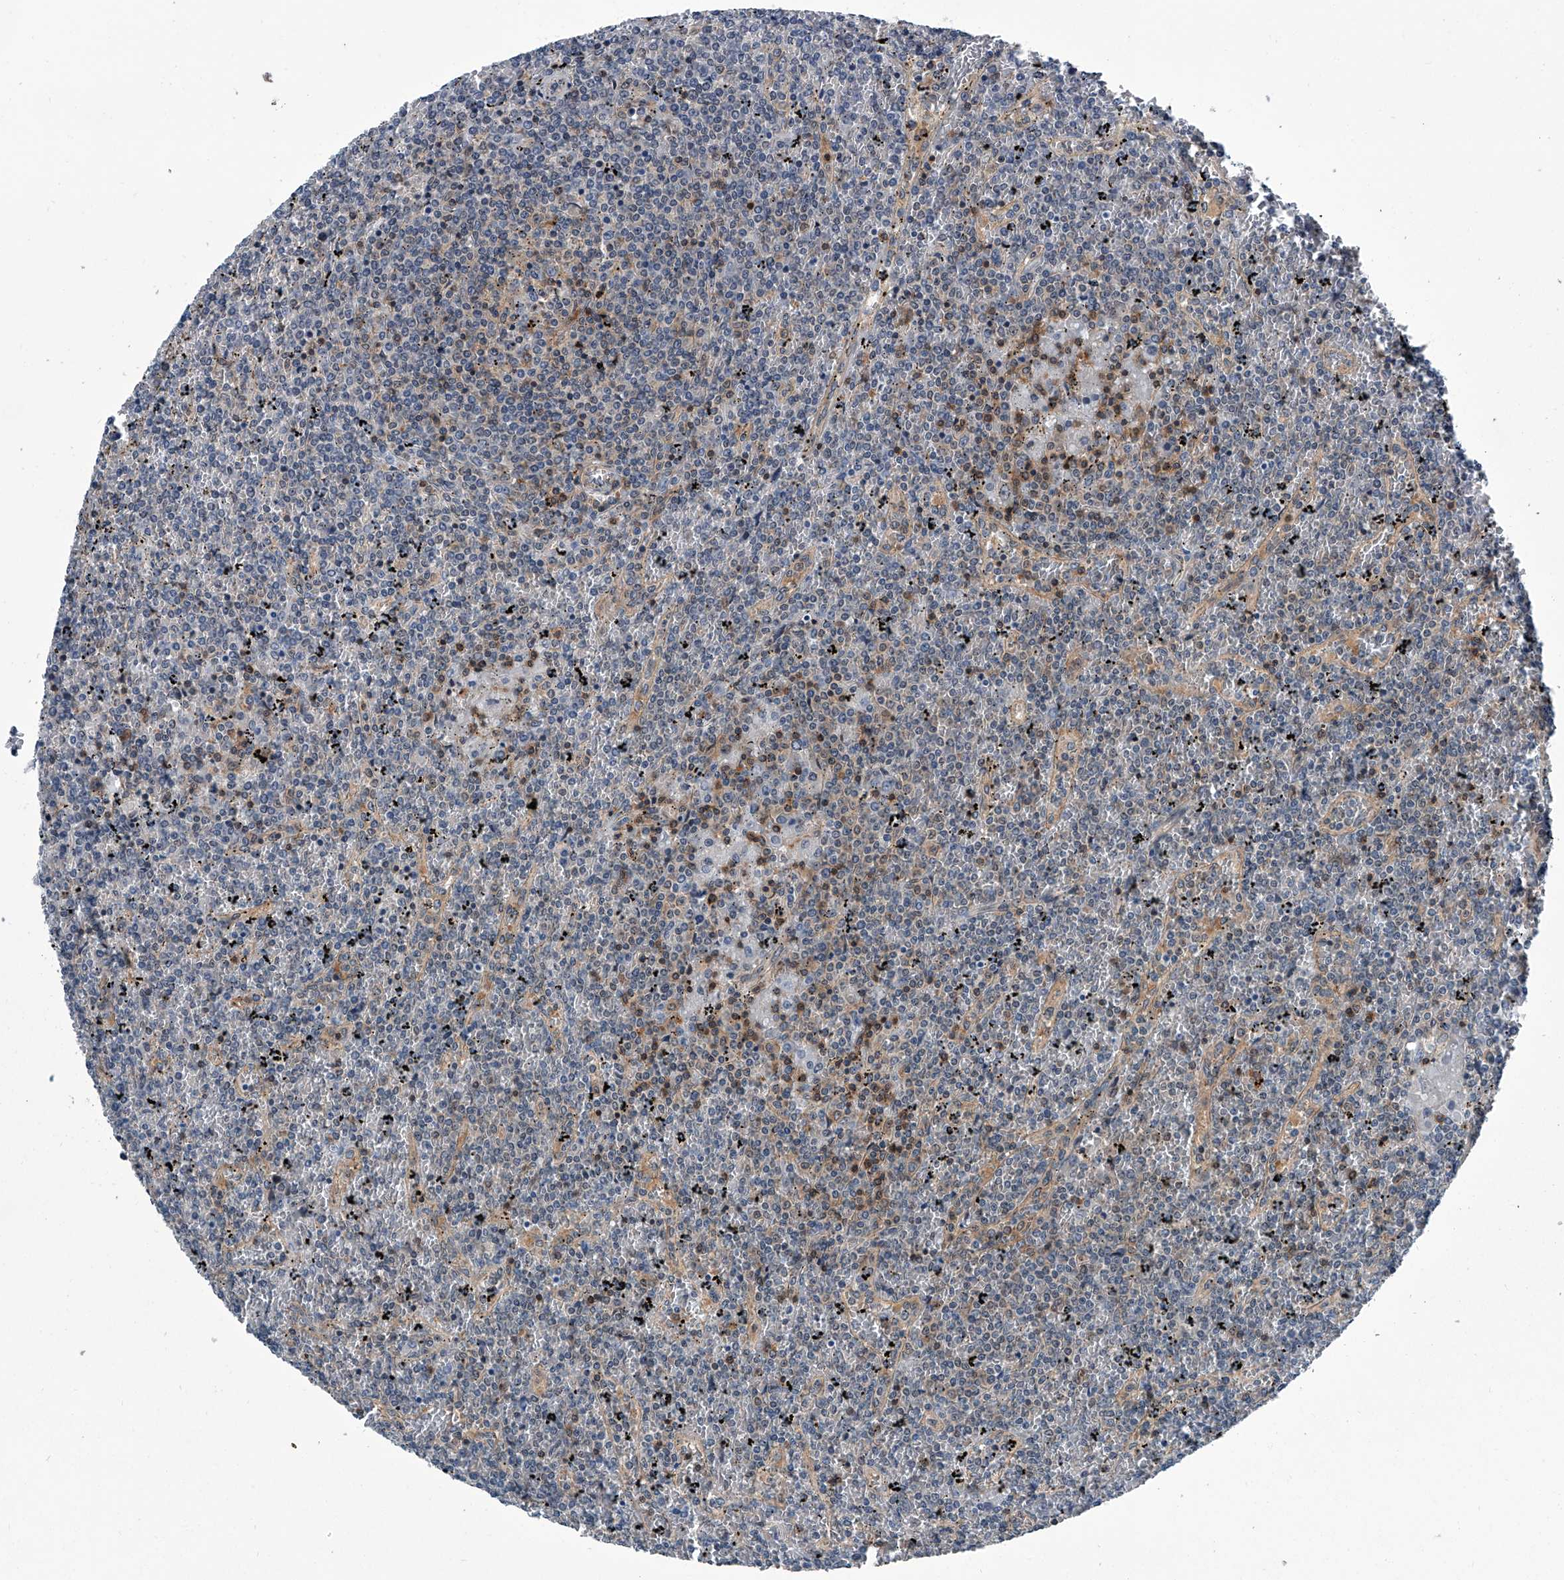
{"staining": {"intensity": "negative", "quantity": "none", "location": "none"}, "tissue": "lymphoma", "cell_type": "Tumor cells", "image_type": "cancer", "snomed": [{"axis": "morphology", "description": "Malignant lymphoma, non-Hodgkin's type, Low grade"}, {"axis": "topography", "description": "Spleen"}], "caption": "High power microscopy histopathology image of an immunohistochemistry (IHC) histopathology image of lymphoma, revealing no significant expression in tumor cells.", "gene": "PPP2R5D", "patient": {"sex": "female", "age": 19}}